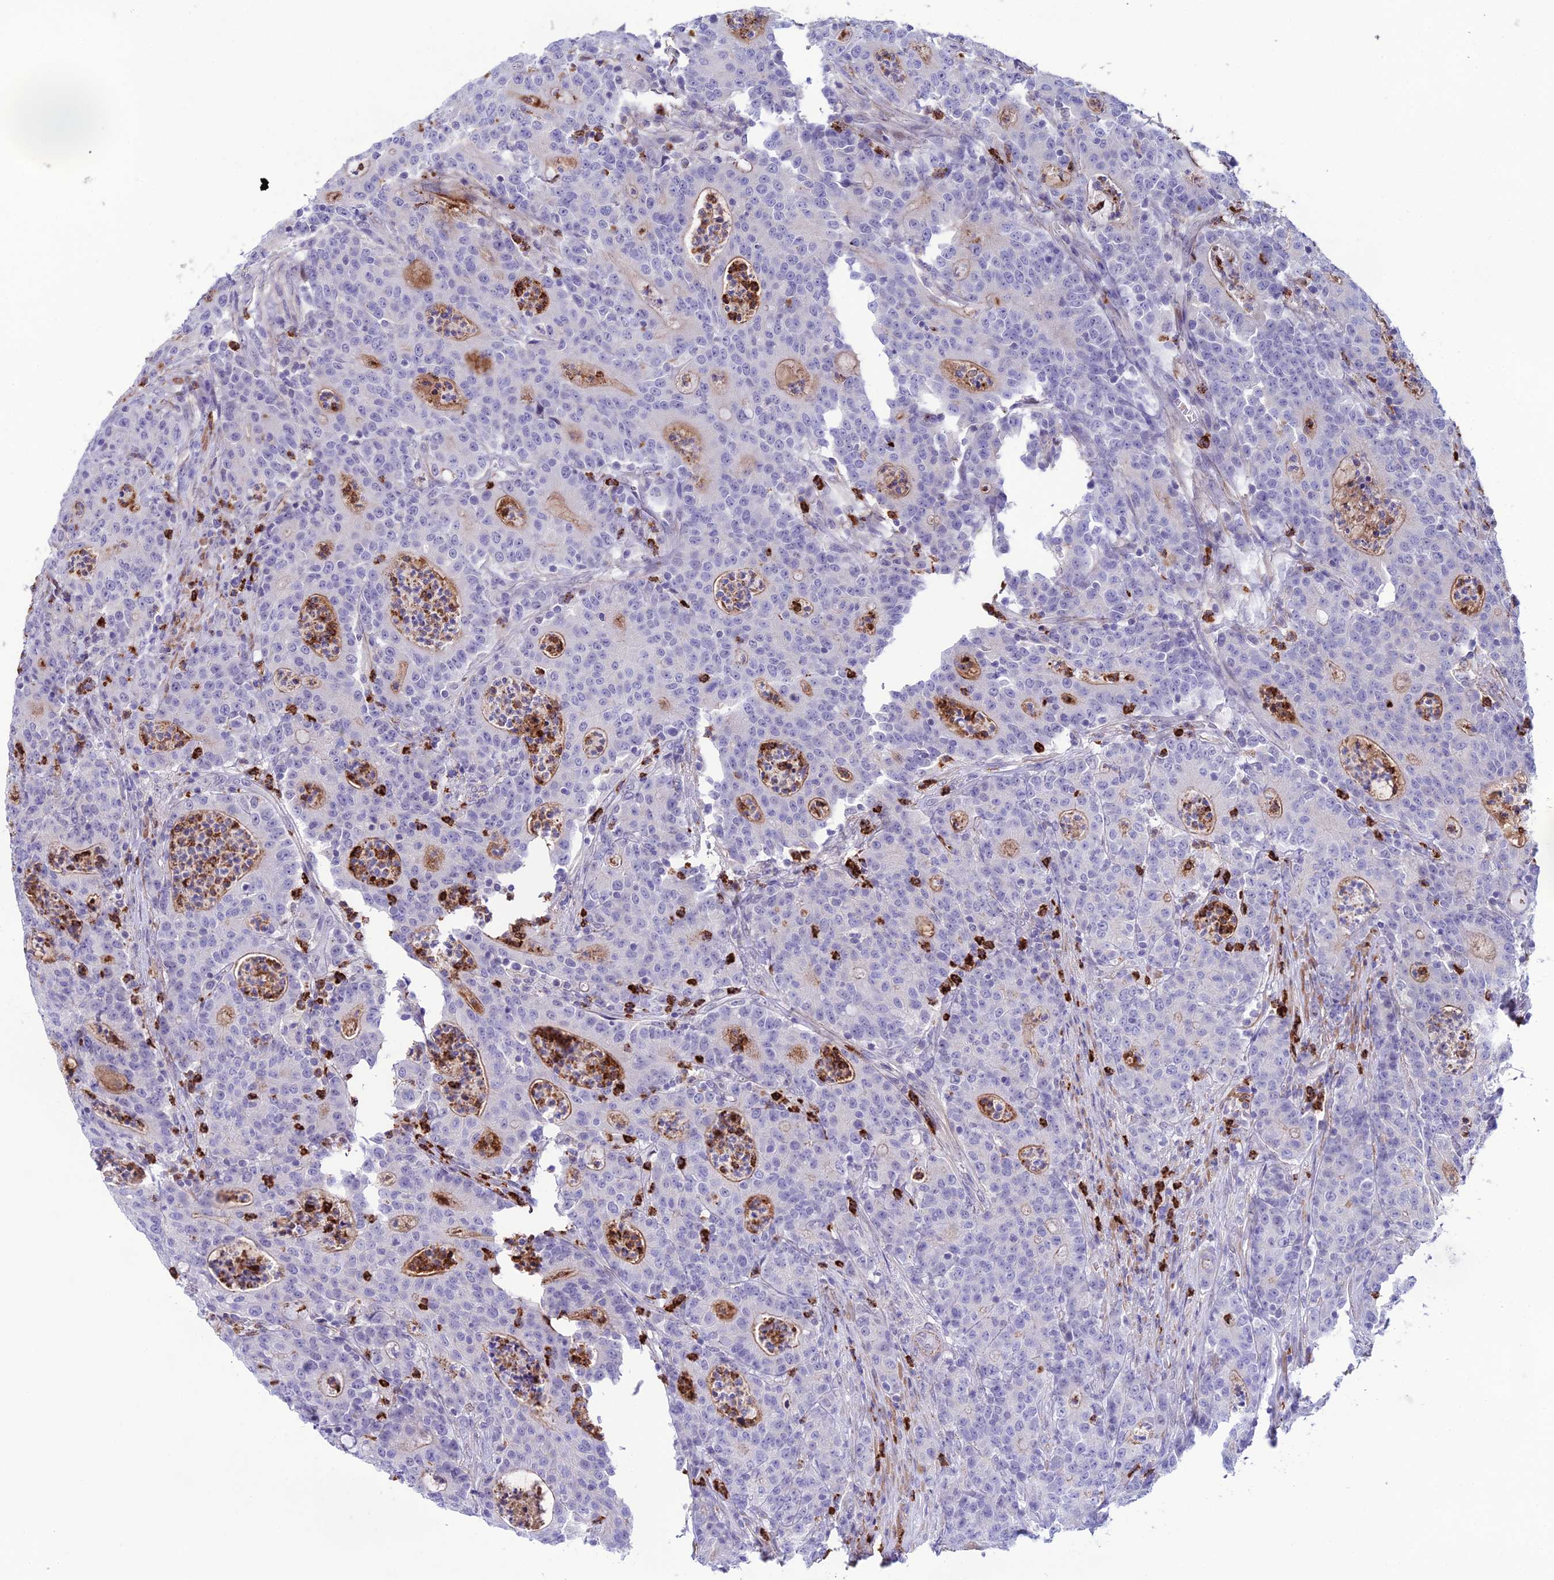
{"staining": {"intensity": "moderate", "quantity": "<25%", "location": "cytoplasmic/membranous"}, "tissue": "colorectal cancer", "cell_type": "Tumor cells", "image_type": "cancer", "snomed": [{"axis": "morphology", "description": "Adenocarcinoma, NOS"}, {"axis": "topography", "description": "Colon"}], "caption": "Colorectal cancer (adenocarcinoma) stained with a protein marker shows moderate staining in tumor cells.", "gene": "COL6A6", "patient": {"sex": "male", "age": 83}}